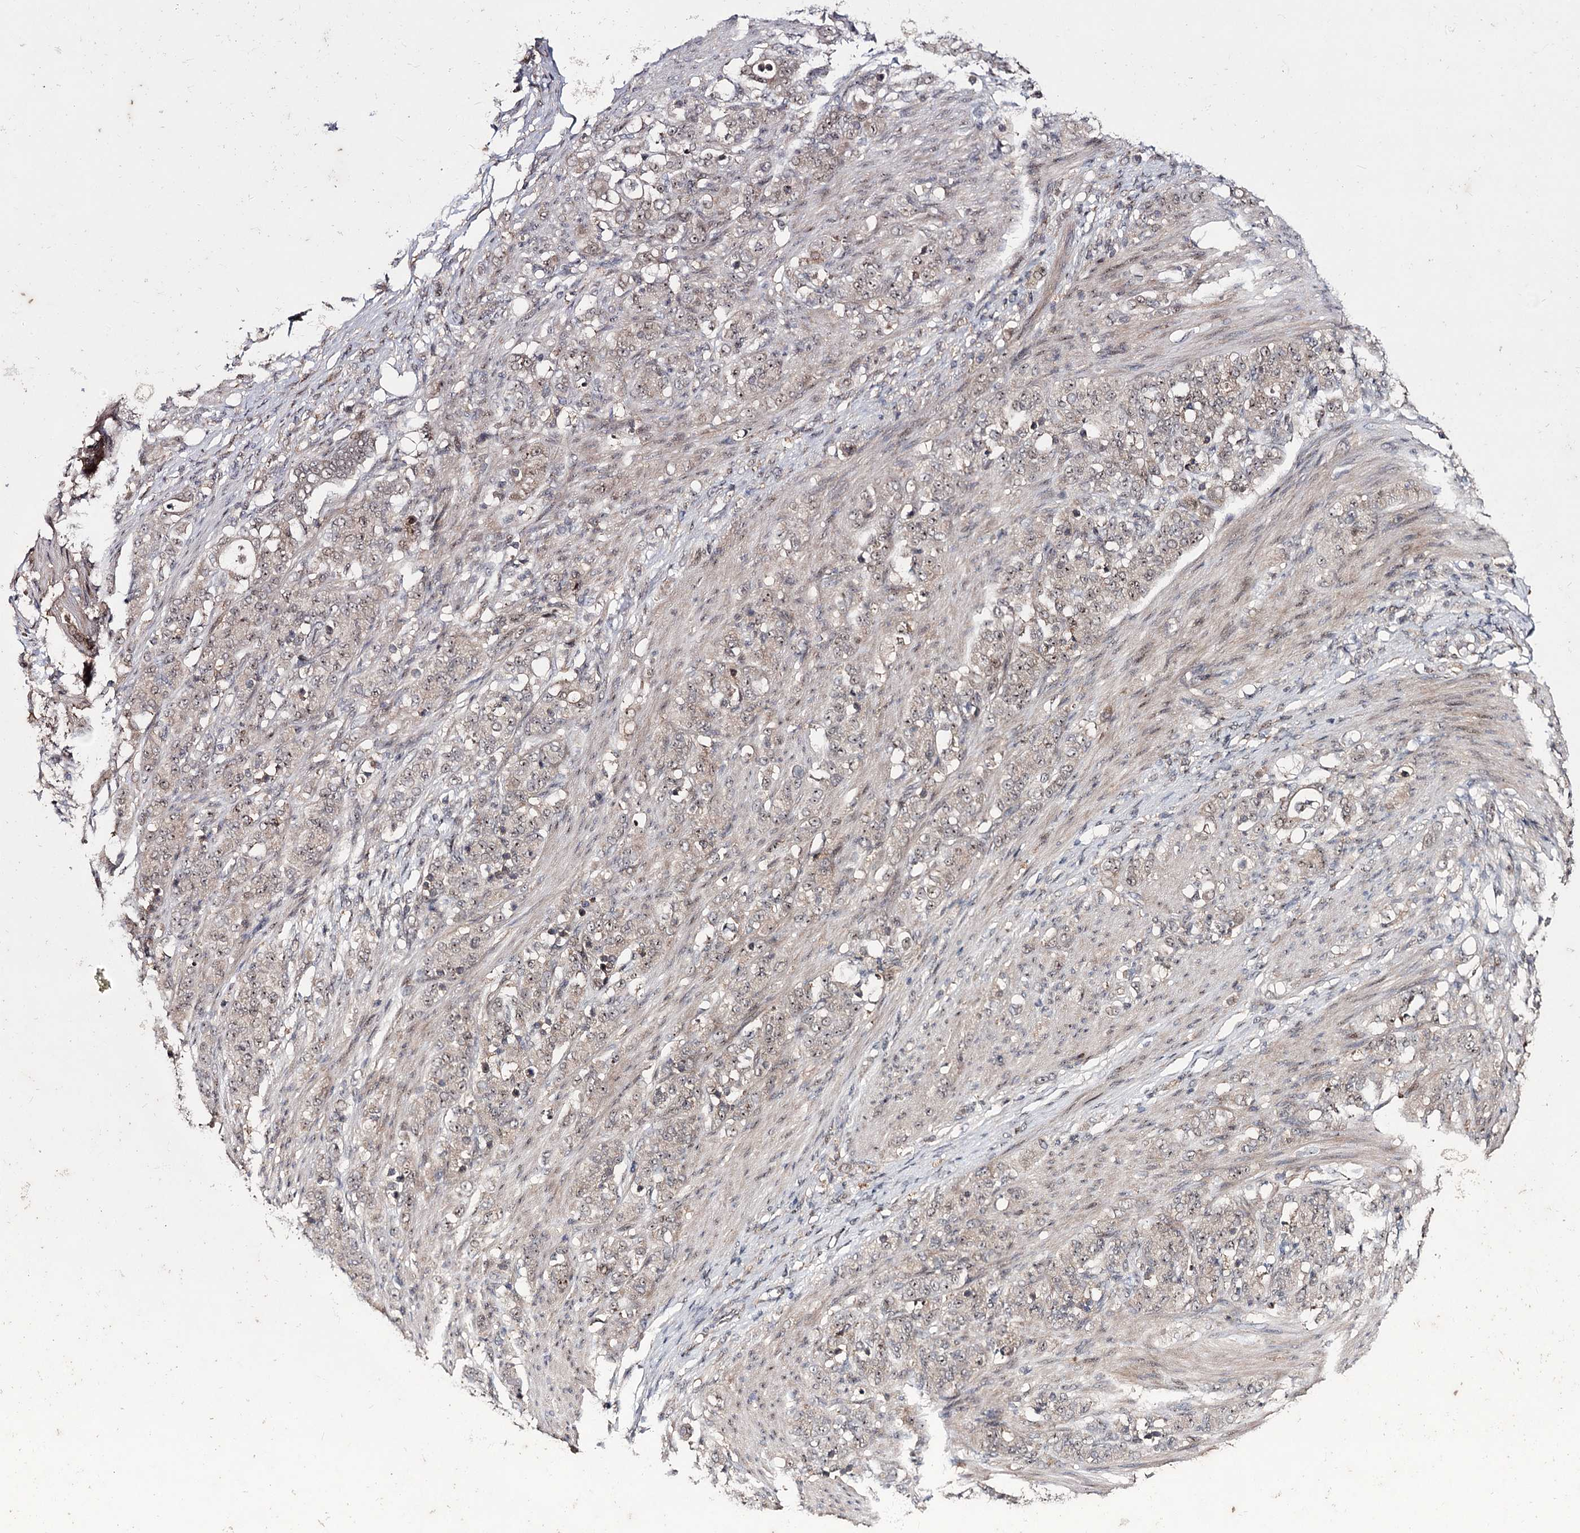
{"staining": {"intensity": "weak", "quantity": ">75%", "location": "cytoplasmic/membranous,nuclear"}, "tissue": "stomach cancer", "cell_type": "Tumor cells", "image_type": "cancer", "snomed": [{"axis": "morphology", "description": "Adenocarcinoma, NOS"}, {"axis": "topography", "description": "Stomach"}], "caption": "A histopathology image showing weak cytoplasmic/membranous and nuclear positivity in about >75% of tumor cells in adenocarcinoma (stomach), as visualized by brown immunohistochemical staining.", "gene": "MKNK2", "patient": {"sex": "female", "age": 79}}